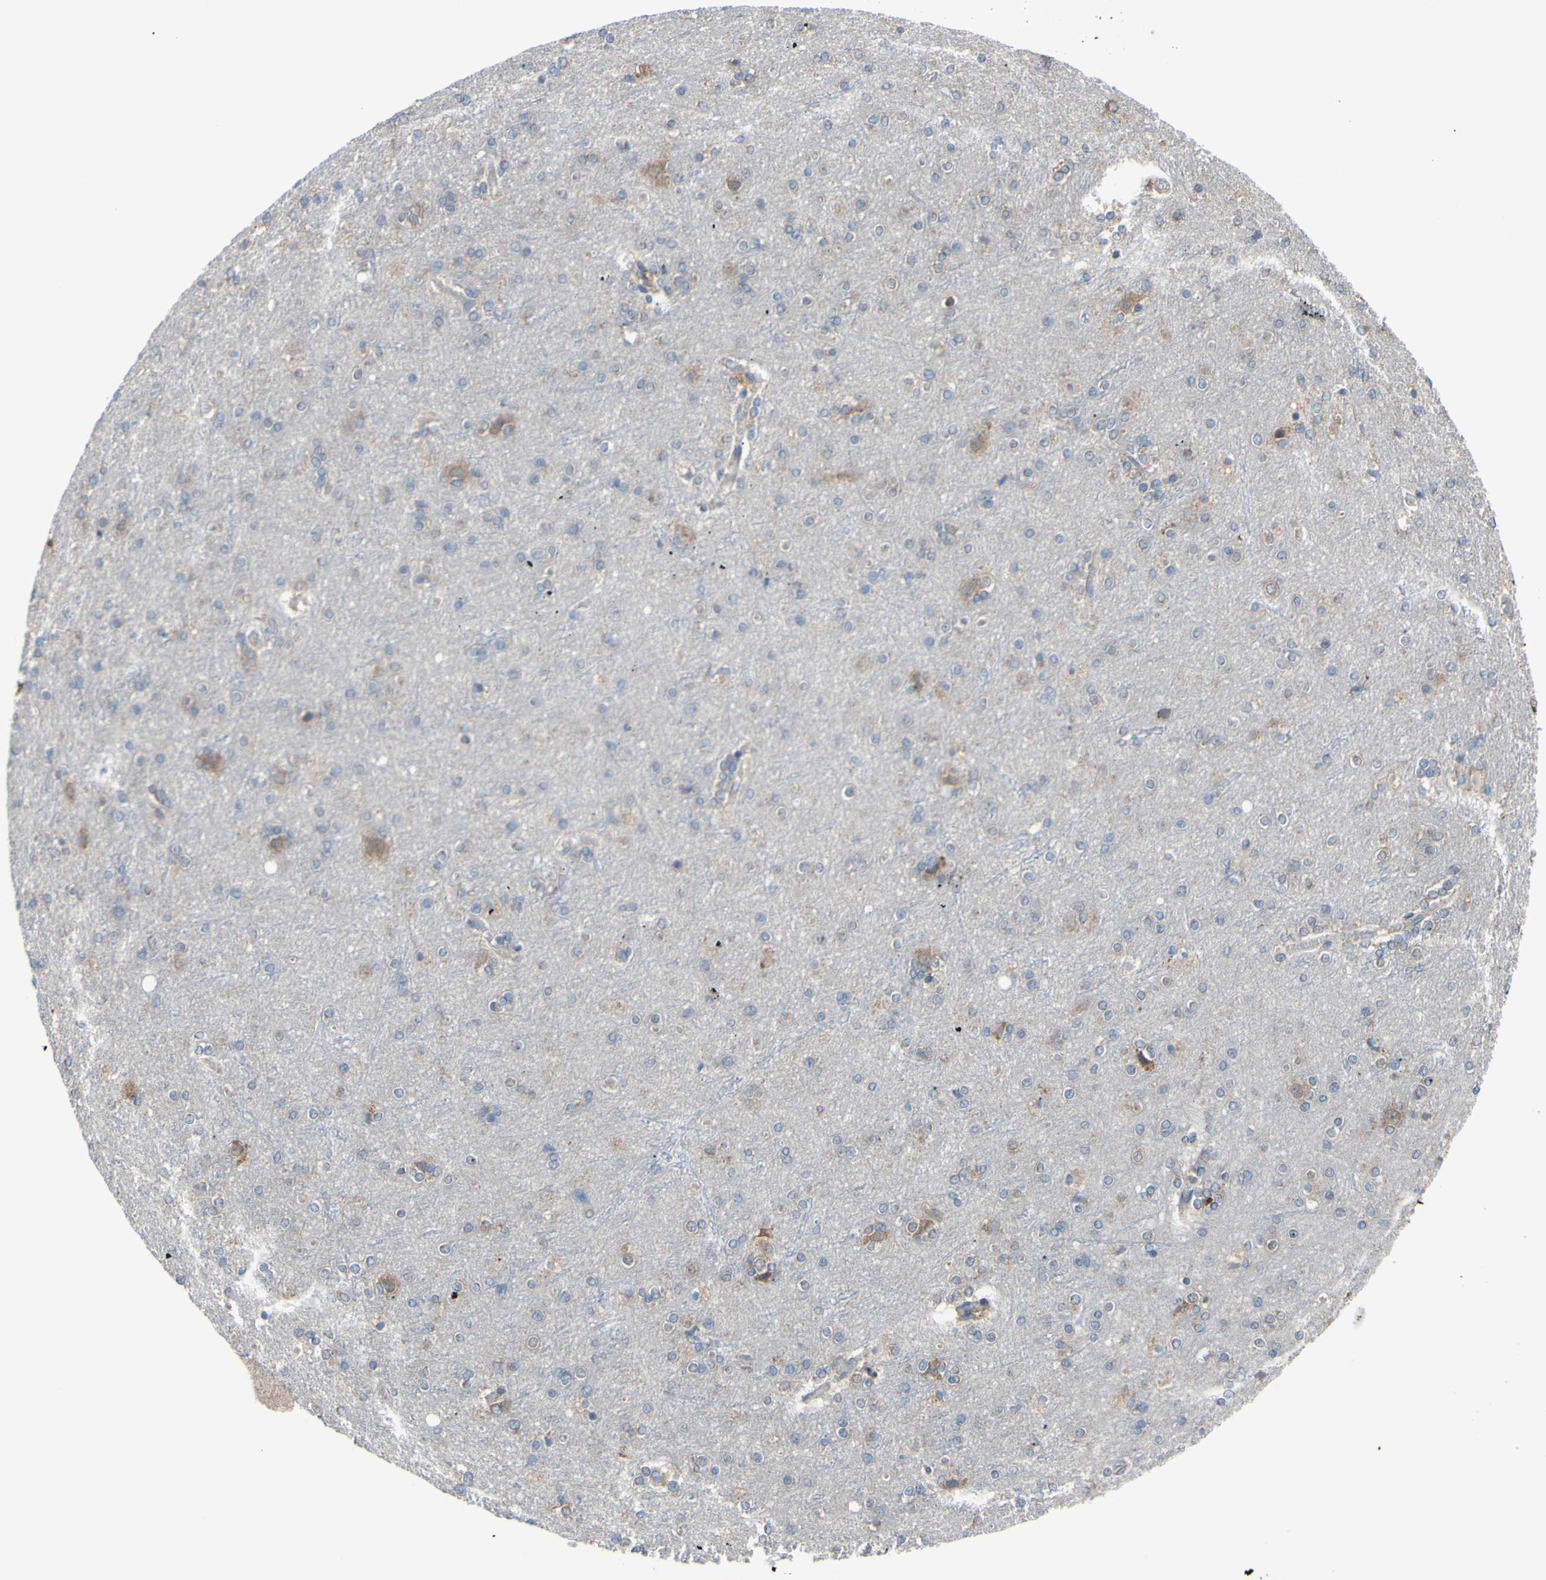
{"staining": {"intensity": "negative", "quantity": "none", "location": "none"}, "tissue": "cerebral cortex", "cell_type": "Endothelial cells", "image_type": "normal", "snomed": [{"axis": "morphology", "description": "Normal tissue, NOS"}, {"axis": "topography", "description": "Cerebral cortex"}], "caption": "Endothelial cells are negative for brown protein staining in benign cerebral cortex. The staining was performed using DAB to visualize the protein expression in brown, while the nuclei were stained in blue with hematoxylin (Magnification: 20x).", "gene": "BMF", "patient": {"sex": "female", "age": 54}}